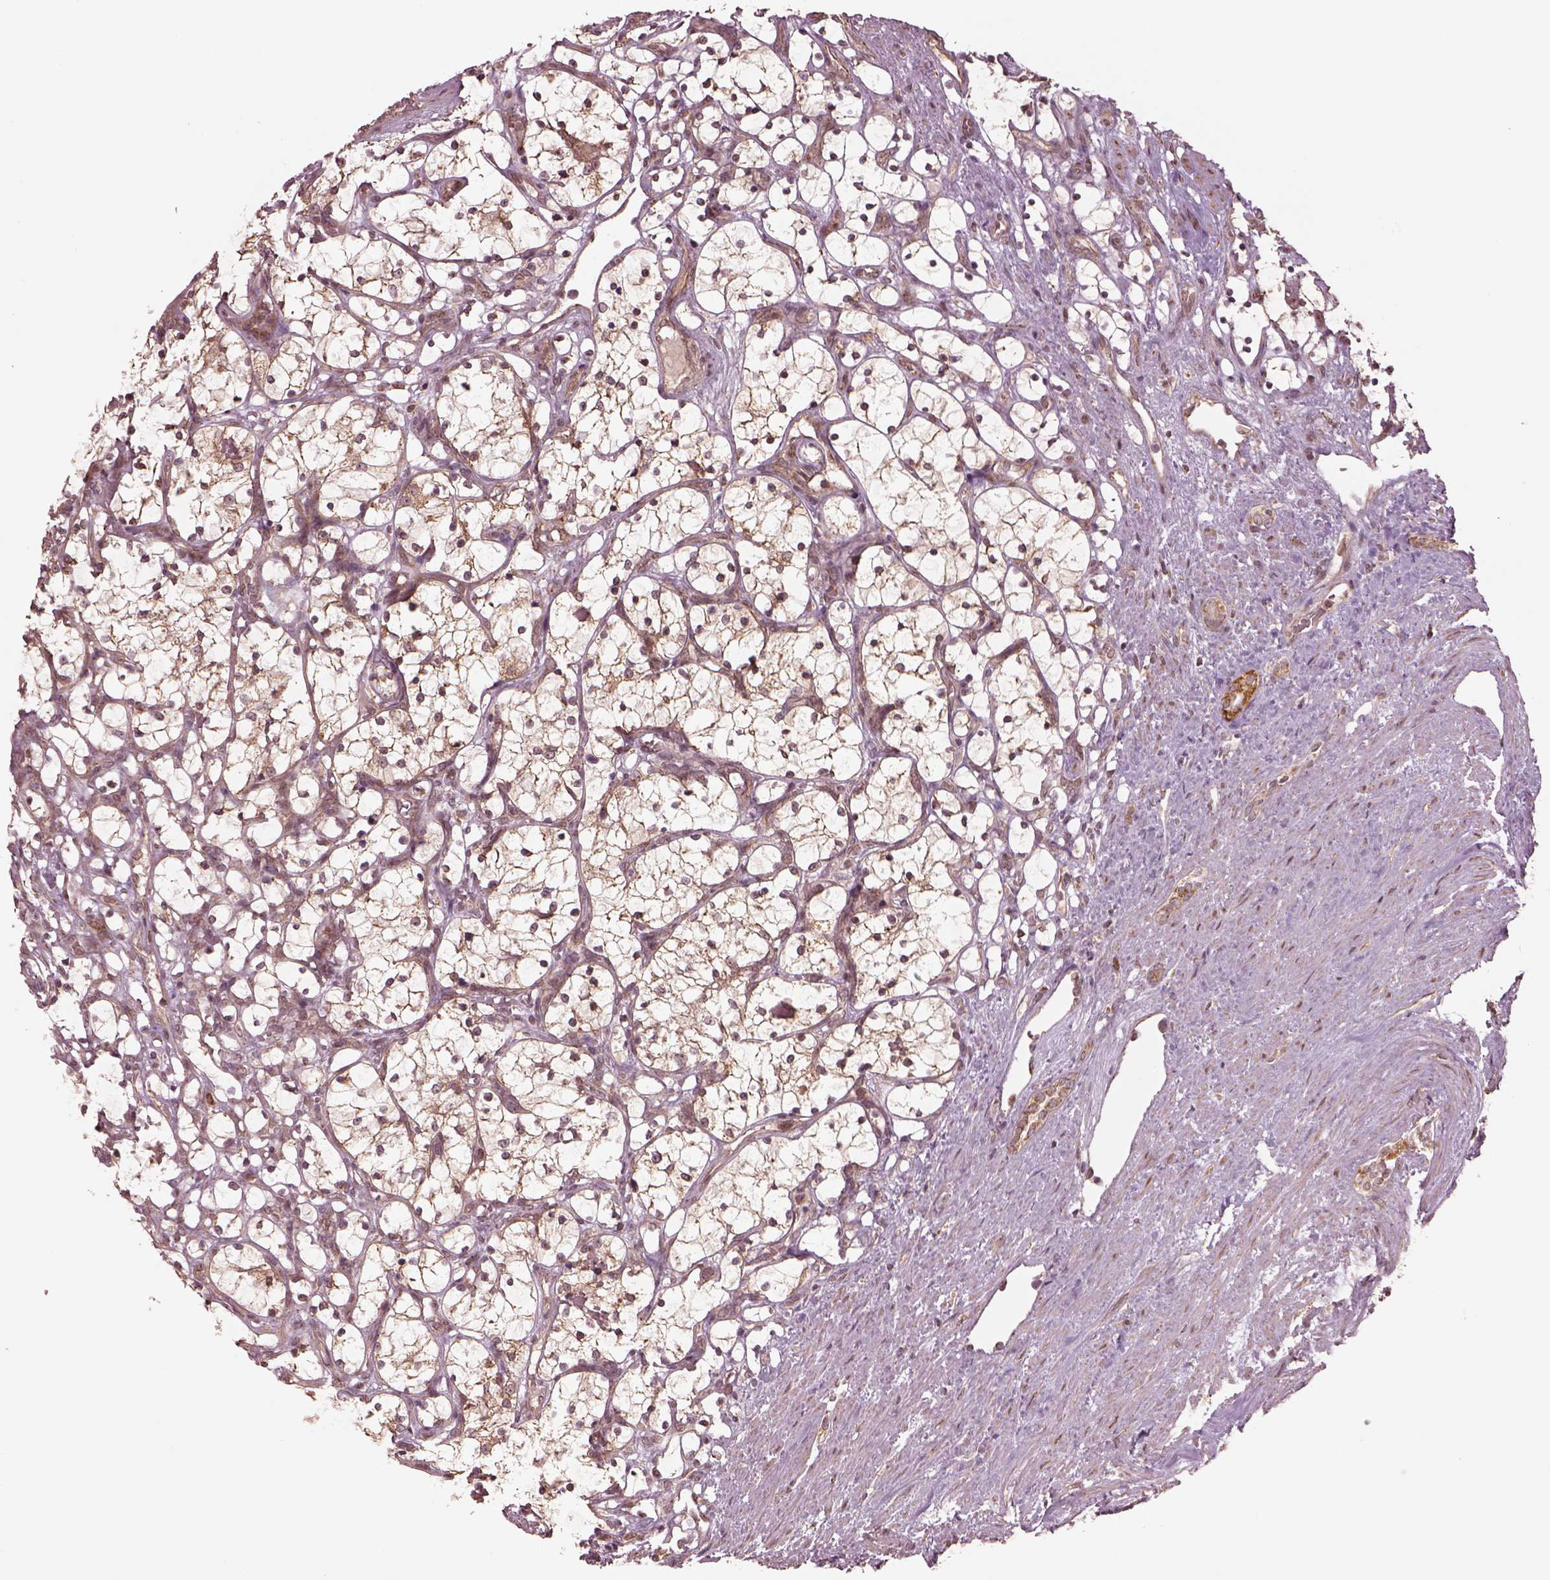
{"staining": {"intensity": "moderate", "quantity": ">75%", "location": "cytoplasmic/membranous"}, "tissue": "renal cancer", "cell_type": "Tumor cells", "image_type": "cancer", "snomed": [{"axis": "morphology", "description": "Adenocarcinoma, NOS"}, {"axis": "topography", "description": "Kidney"}], "caption": "An immunohistochemistry (IHC) histopathology image of tumor tissue is shown. Protein staining in brown labels moderate cytoplasmic/membranous positivity in renal cancer (adenocarcinoma) within tumor cells. The staining was performed using DAB (3,3'-diaminobenzidine), with brown indicating positive protein expression. Nuclei are stained blue with hematoxylin.", "gene": "SEL1L3", "patient": {"sex": "female", "age": 69}}